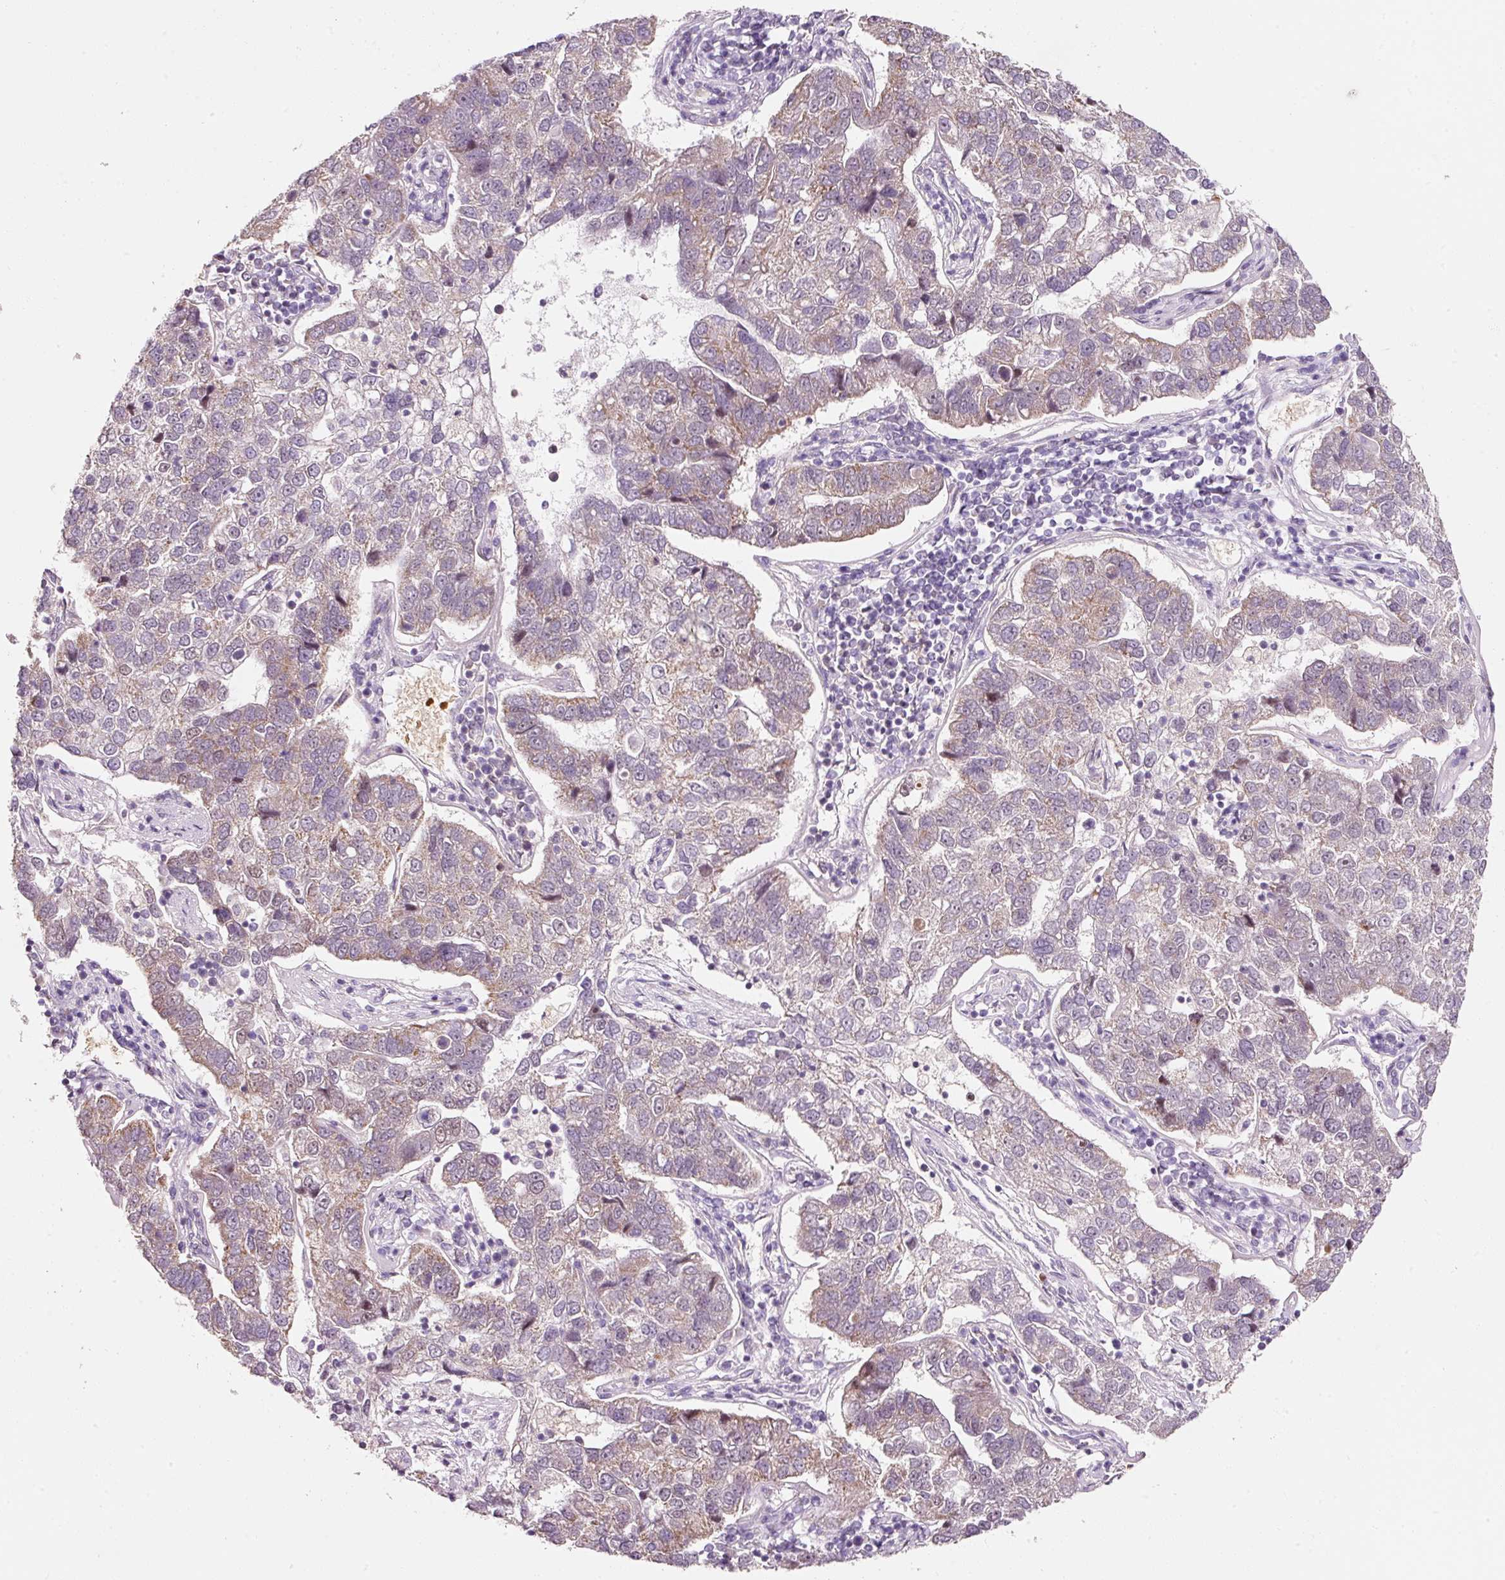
{"staining": {"intensity": "weak", "quantity": "25%-75%", "location": "cytoplasmic/membranous"}, "tissue": "pancreatic cancer", "cell_type": "Tumor cells", "image_type": "cancer", "snomed": [{"axis": "morphology", "description": "Adenocarcinoma, NOS"}, {"axis": "topography", "description": "Pancreas"}], "caption": "A high-resolution image shows immunohistochemistry (IHC) staining of pancreatic adenocarcinoma, which shows weak cytoplasmic/membranous staining in about 25%-75% of tumor cells.", "gene": "ZNF460", "patient": {"sex": "female", "age": 61}}